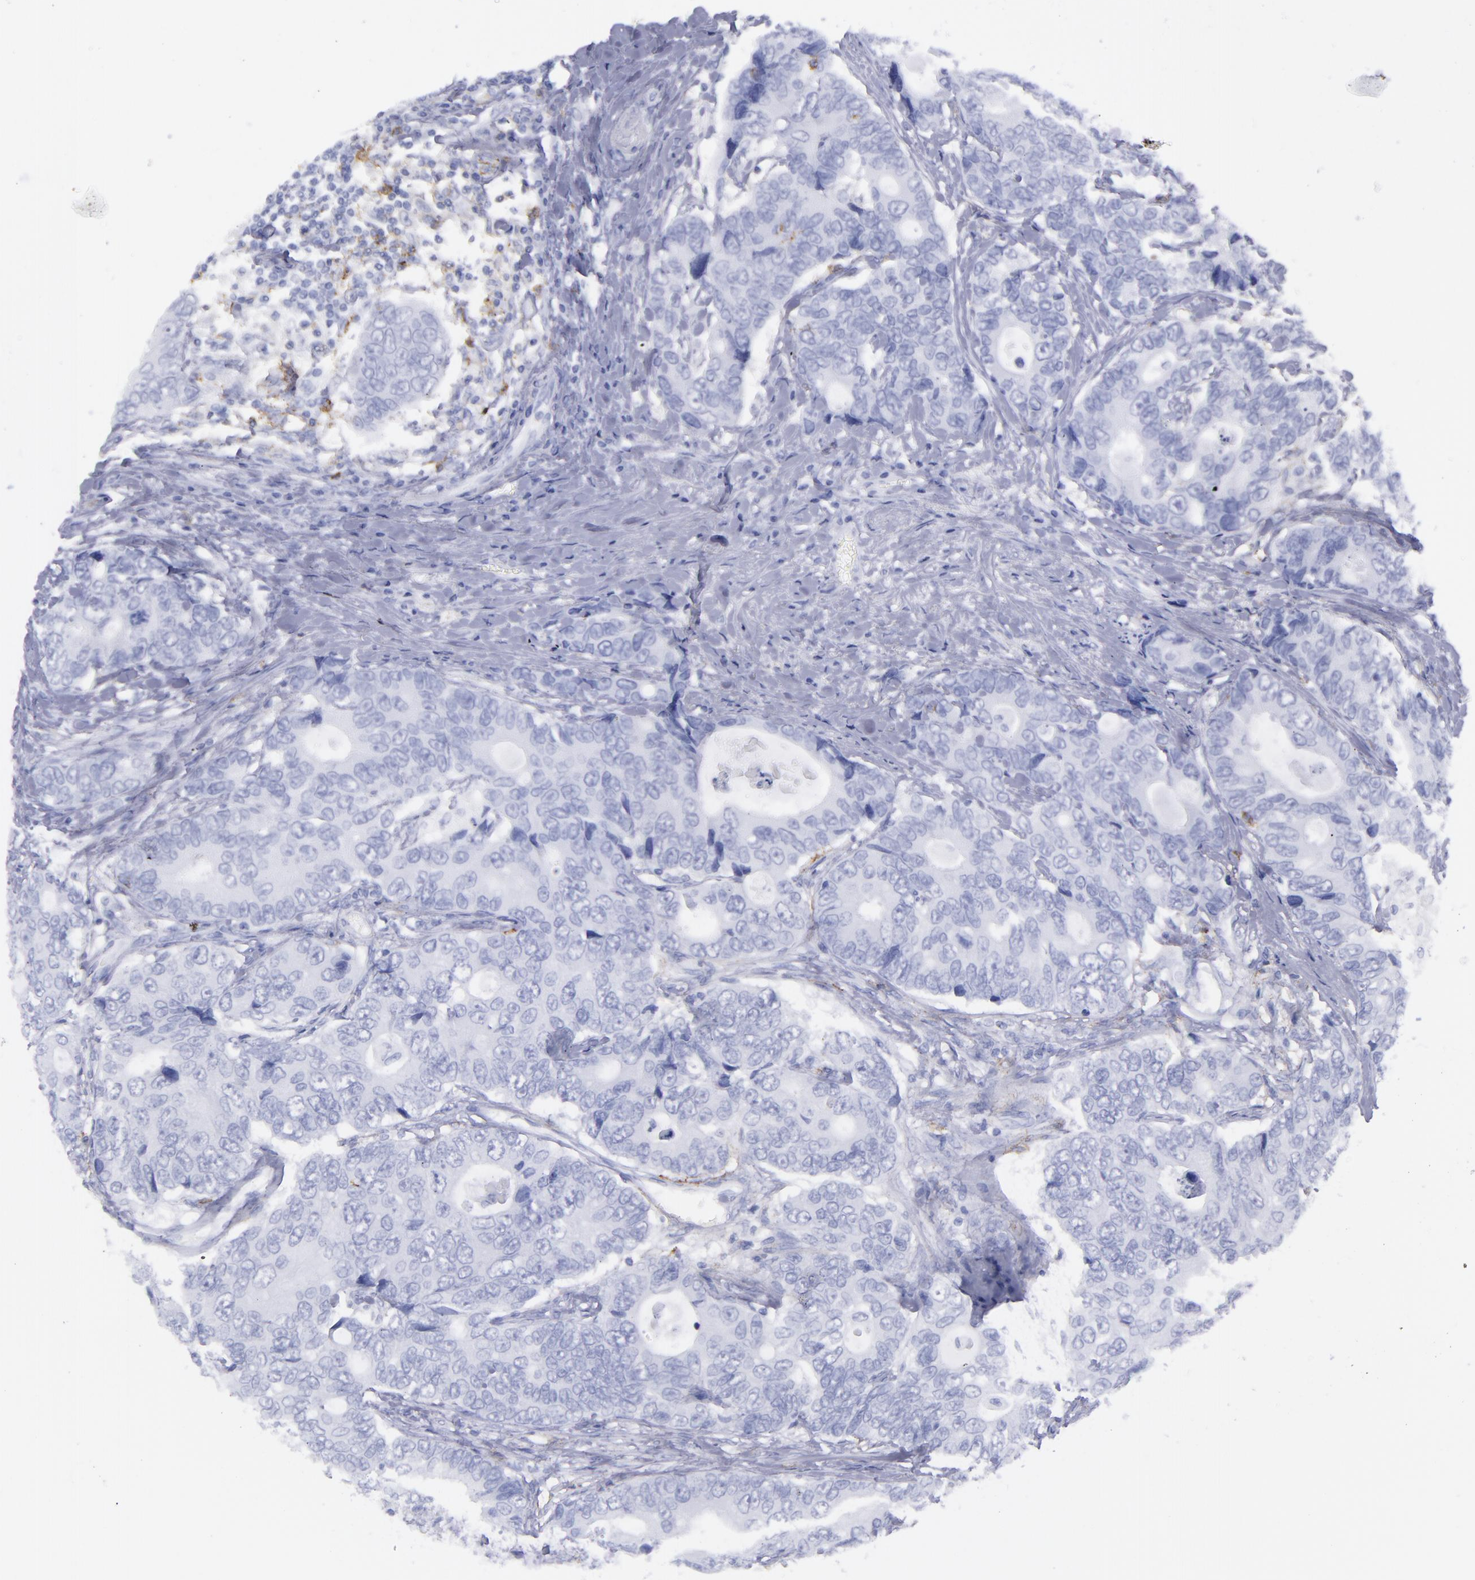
{"staining": {"intensity": "negative", "quantity": "none", "location": "none"}, "tissue": "colorectal cancer", "cell_type": "Tumor cells", "image_type": "cancer", "snomed": [{"axis": "morphology", "description": "Adenocarcinoma, NOS"}, {"axis": "topography", "description": "Rectum"}], "caption": "Immunohistochemistry of colorectal cancer exhibits no expression in tumor cells. (DAB immunohistochemistry (IHC), high magnification).", "gene": "SELPLG", "patient": {"sex": "female", "age": 67}}